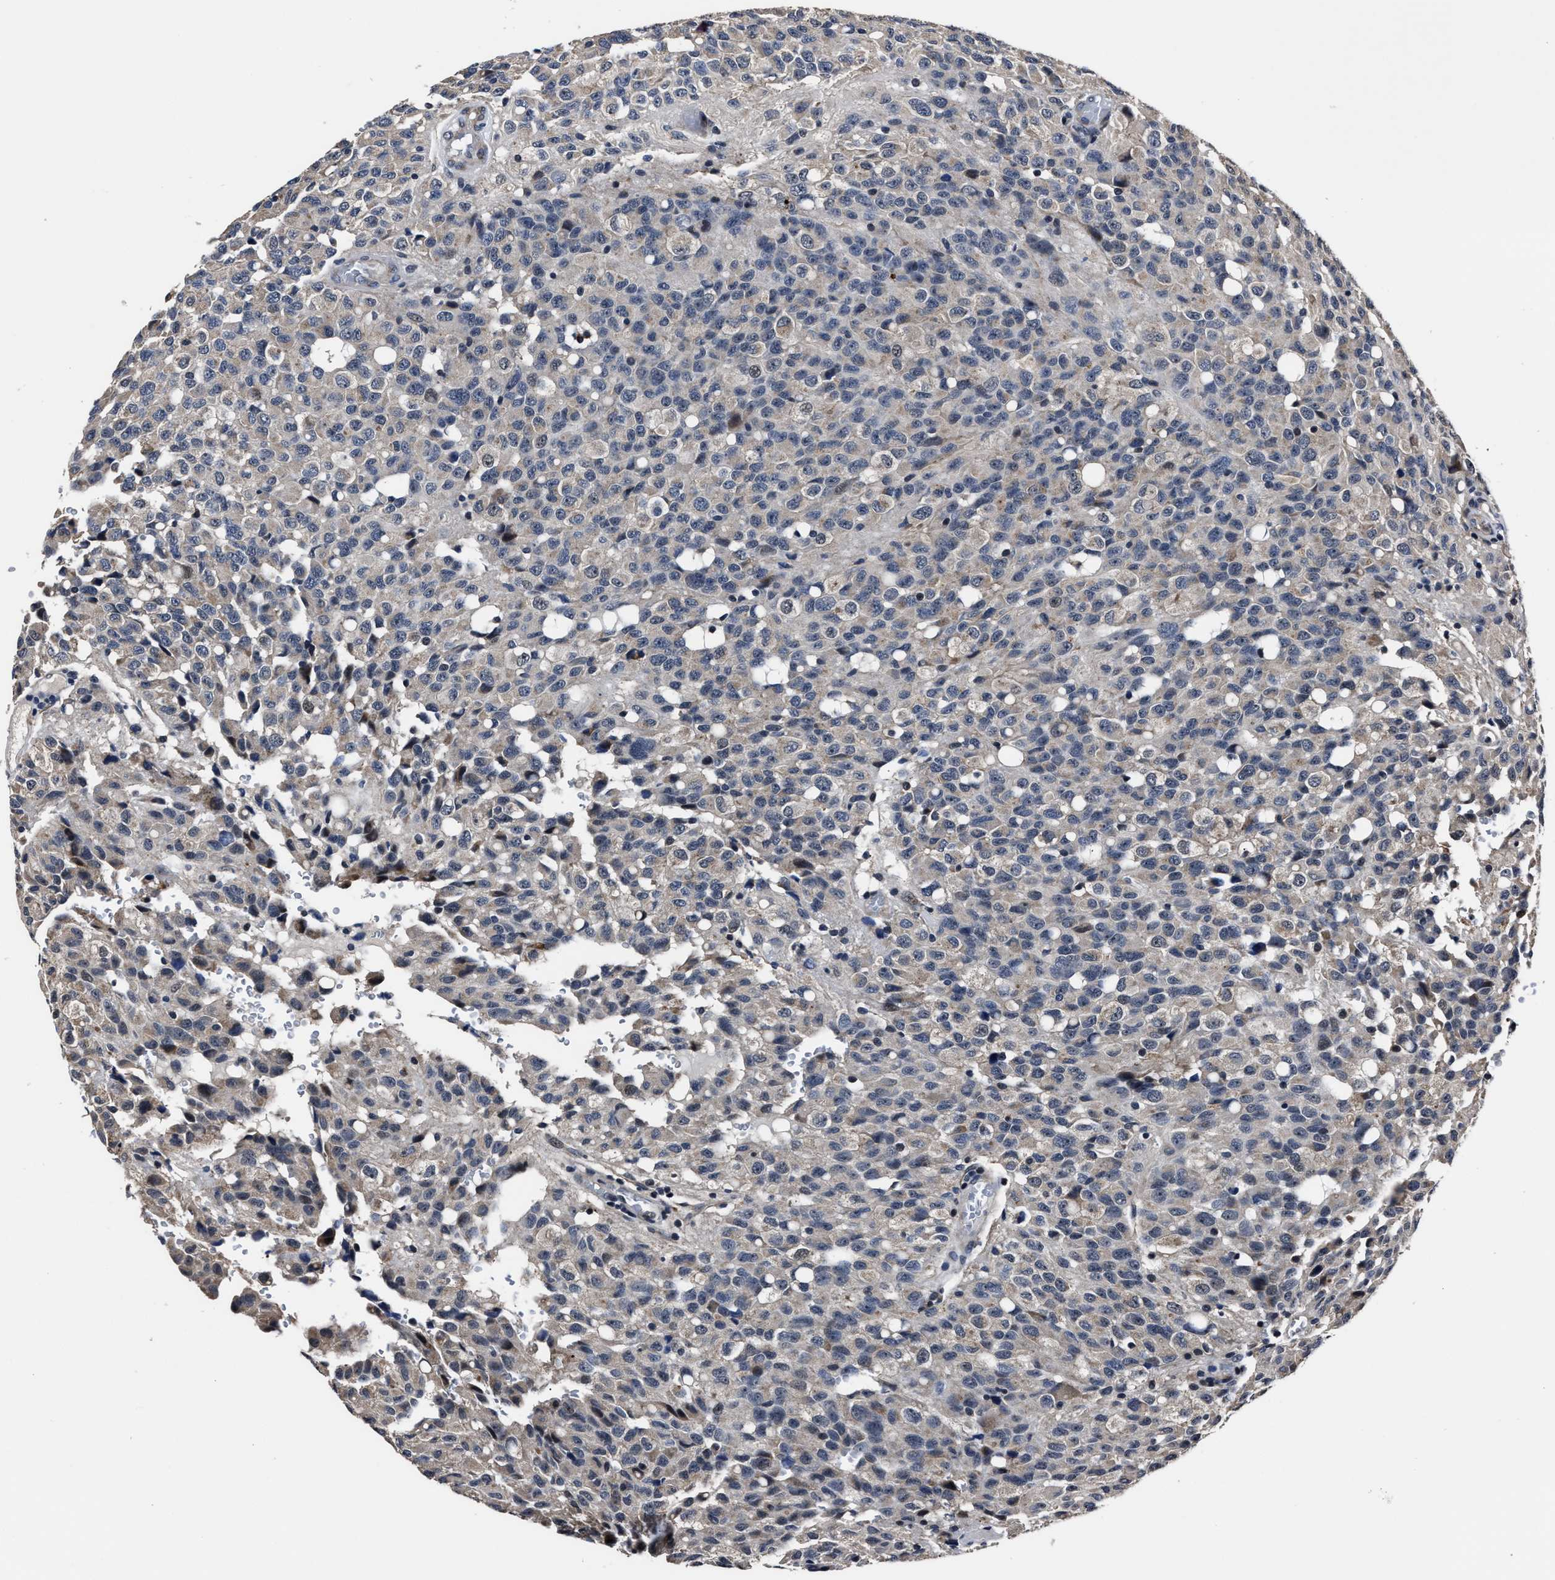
{"staining": {"intensity": "negative", "quantity": "none", "location": "none"}, "tissue": "glioma", "cell_type": "Tumor cells", "image_type": "cancer", "snomed": [{"axis": "morphology", "description": "Glioma, malignant, High grade"}, {"axis": "topography", "description": "Brain"}], "caption": "IHC of malignant high-grade glioma demonstrates no positivity in tumor cells.", "gene": "RSBN1L", "patient": {"sex": "male", "age": 32}}